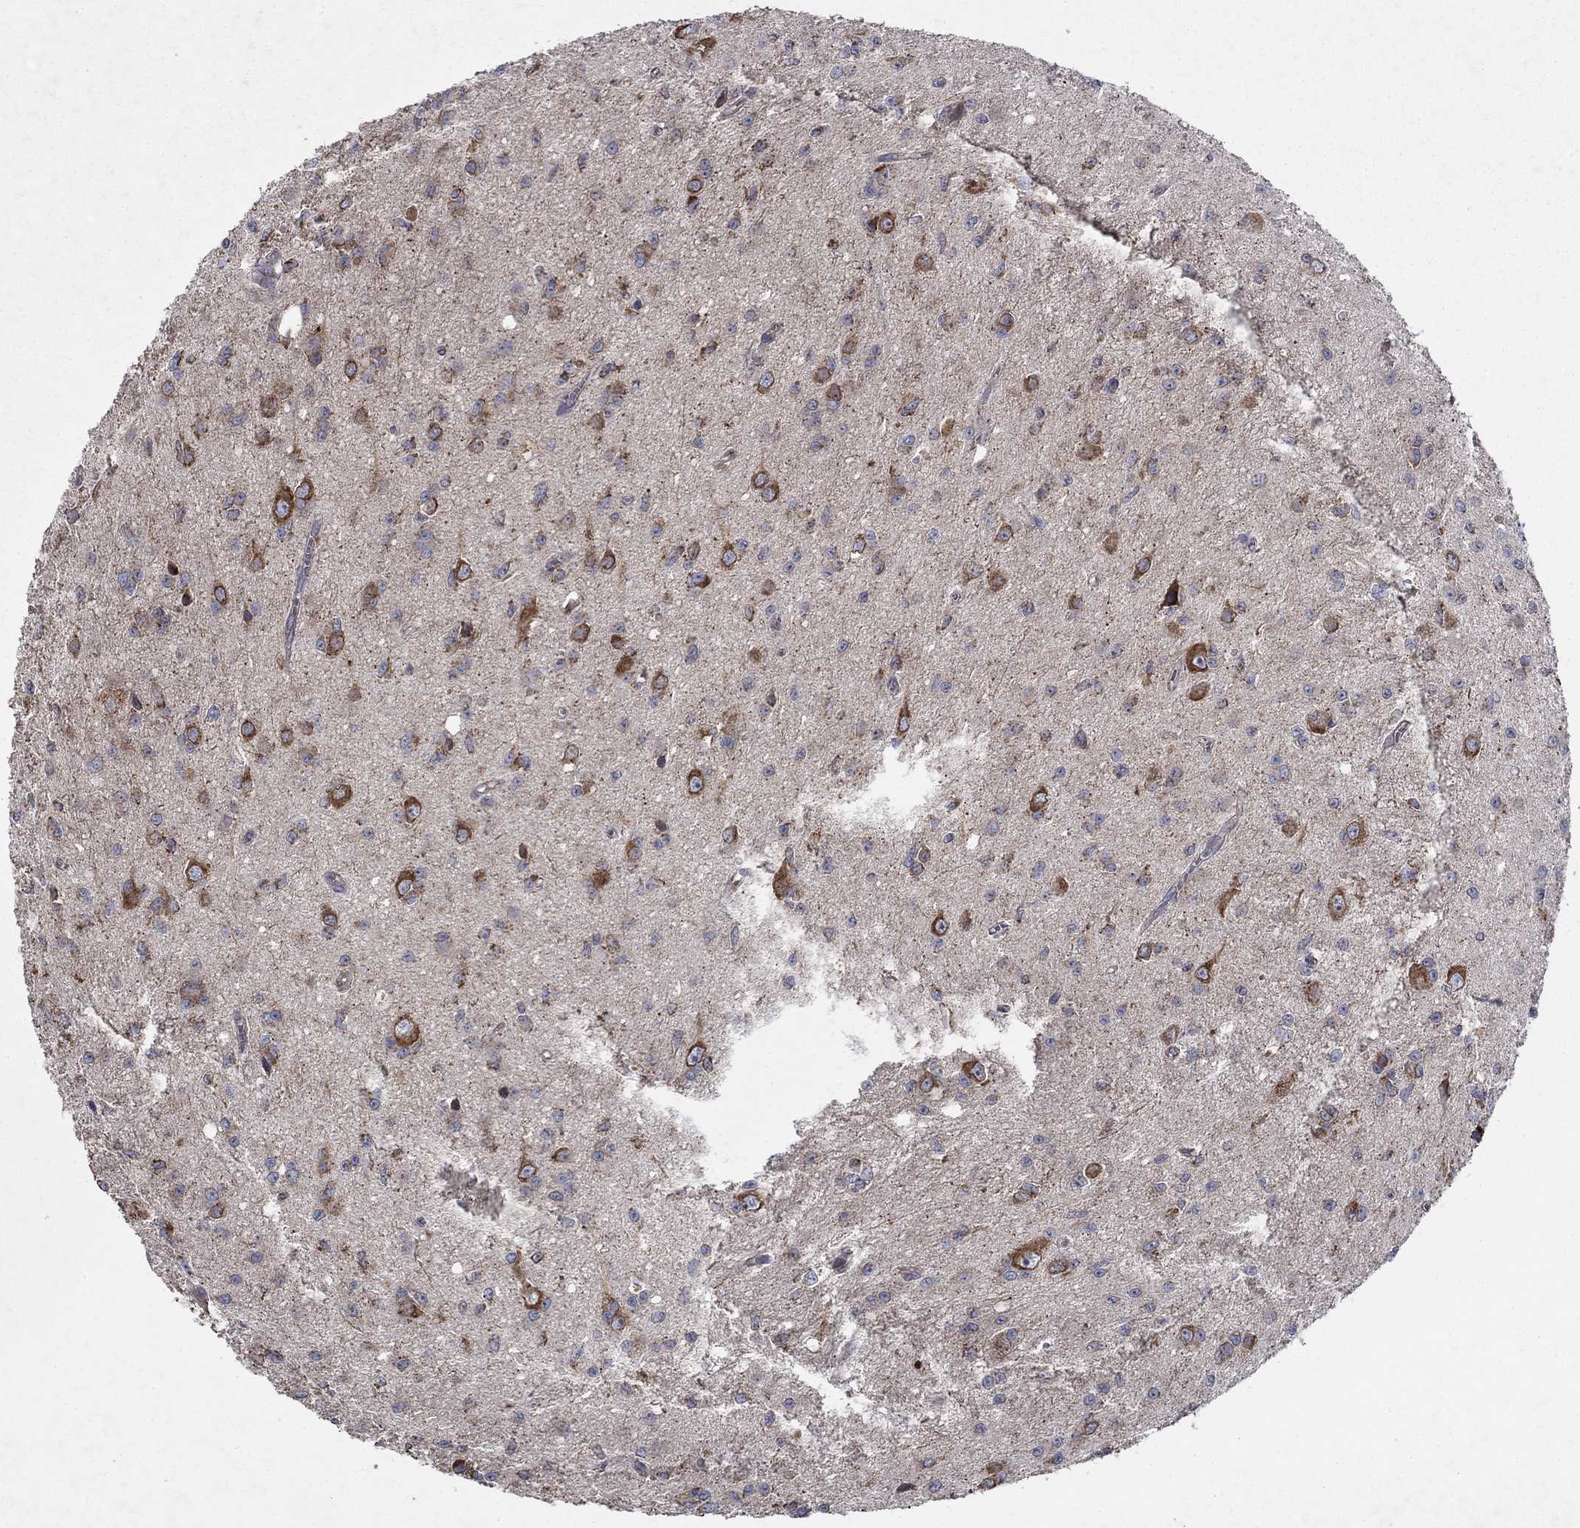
{"staining": {"intensity": "strong", "quantity": "<25%", "location": "cytoplasmic/membranous"}, "tissue": "glioma", "cell_type": "Tumor cells", "image_type": "cancer", "snomed": [{"axis": "morphology", "description": "Glioma, malignant, Low grade"}, {"axis": "topography", "description": "Brain"}], "caption": "Glioma stained with DAB IHC shows medium levels of strong cytoplasmic/membranous positivity in approximately <25% of tumor cells.", "gene": "NCEH1", "patient": {"sex": "female", "age": 45}}